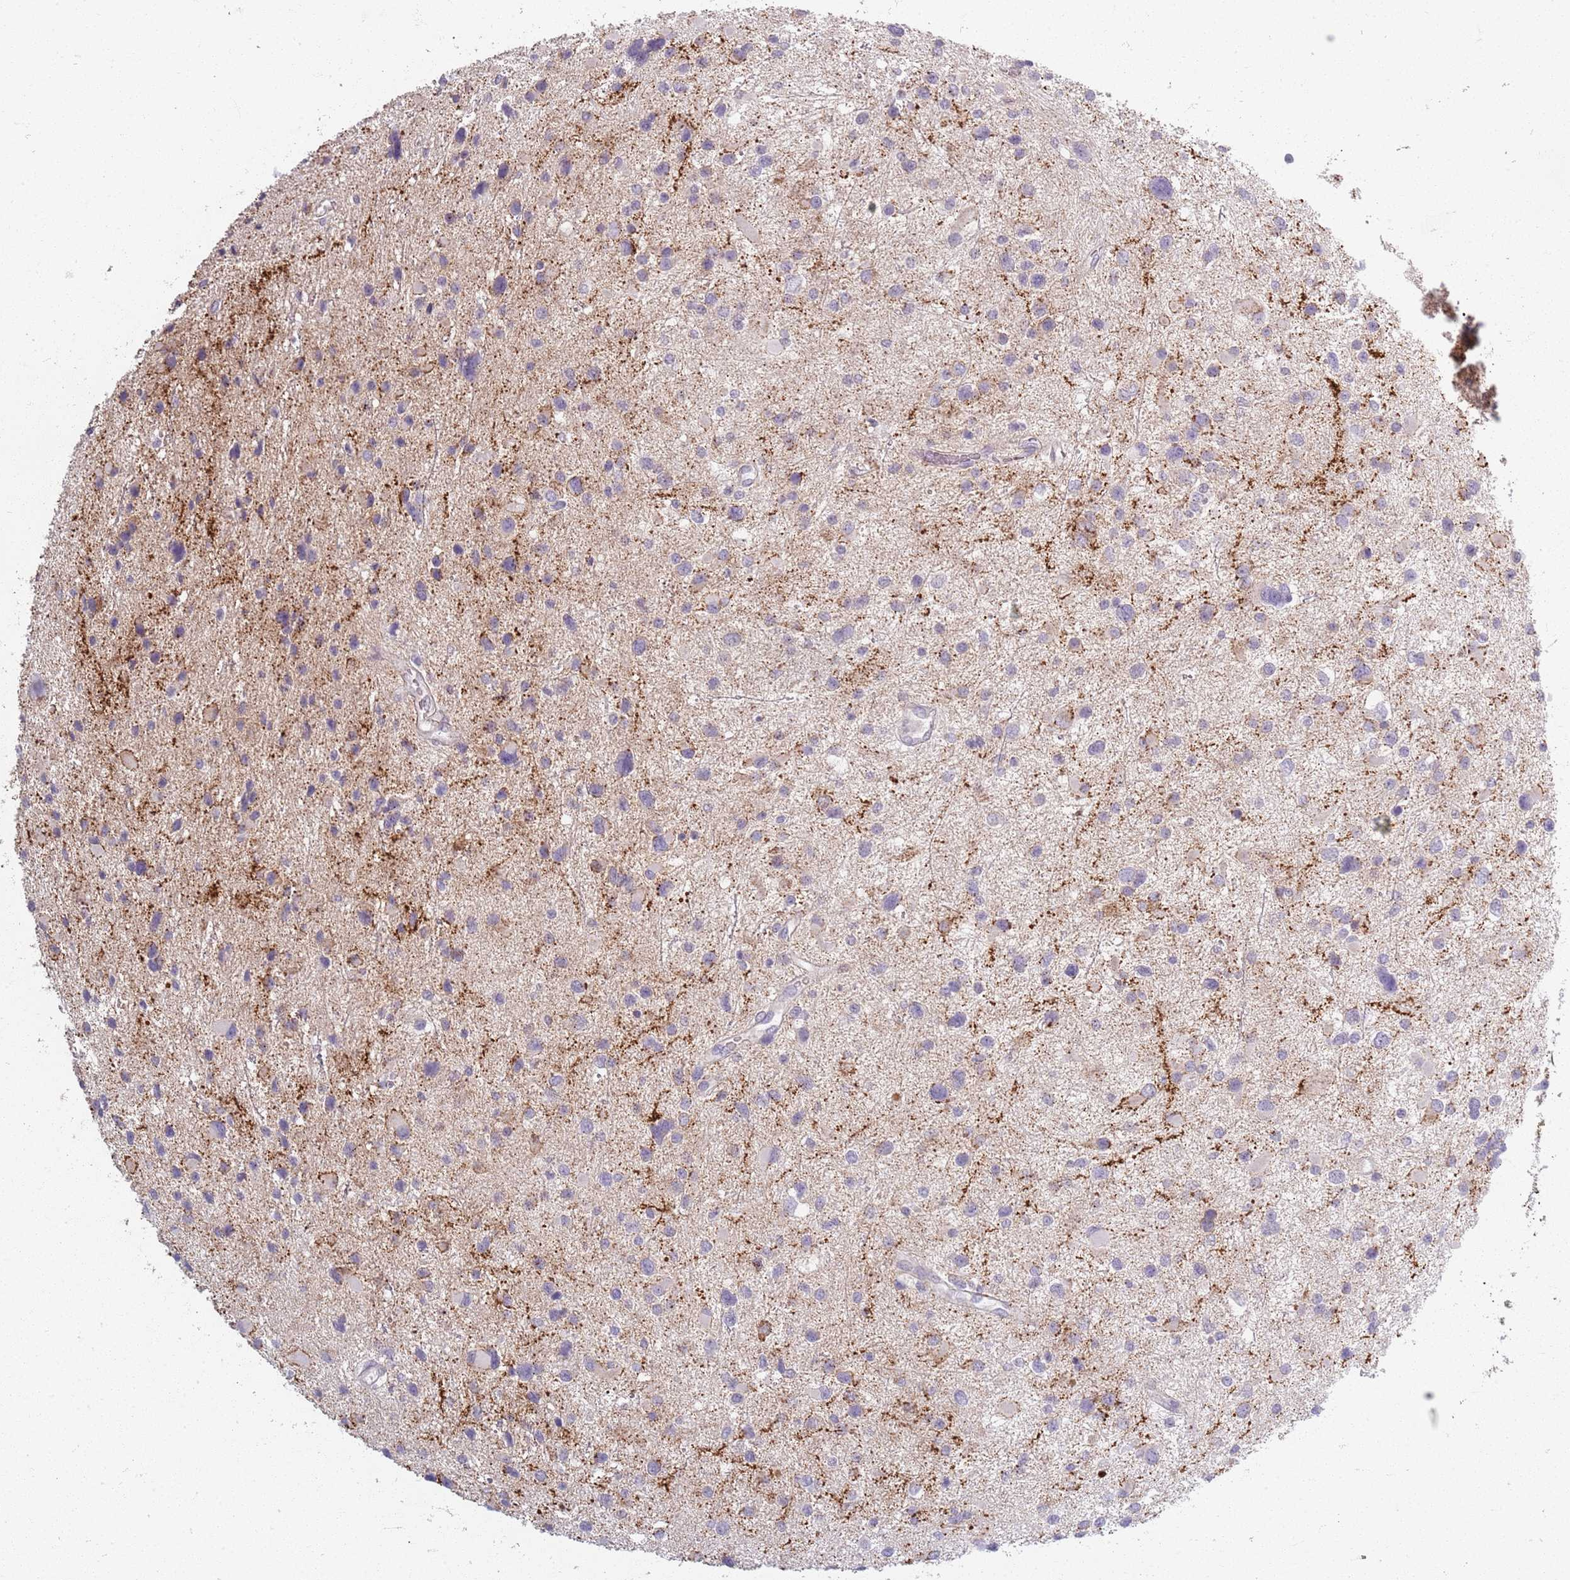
{"staining": {"intensity": "negative", "quantity": "none", "location": "none"}, "tissue": "glioma", "cell_type": "Tumor cells", "image_type": "cancer", "snomed": [{"axis": "morphology", "description": "Glioma, malignant, Low grade"}, {"axis": "topography", "description": "Brain"}], "caption": "Immunohistochemistry (IHC) of human malignant glioma (low-grade) reveals no positivity in tumor cells.", "gene": "SYNGR3", "patient": {"sex": "female", "age": 32}}